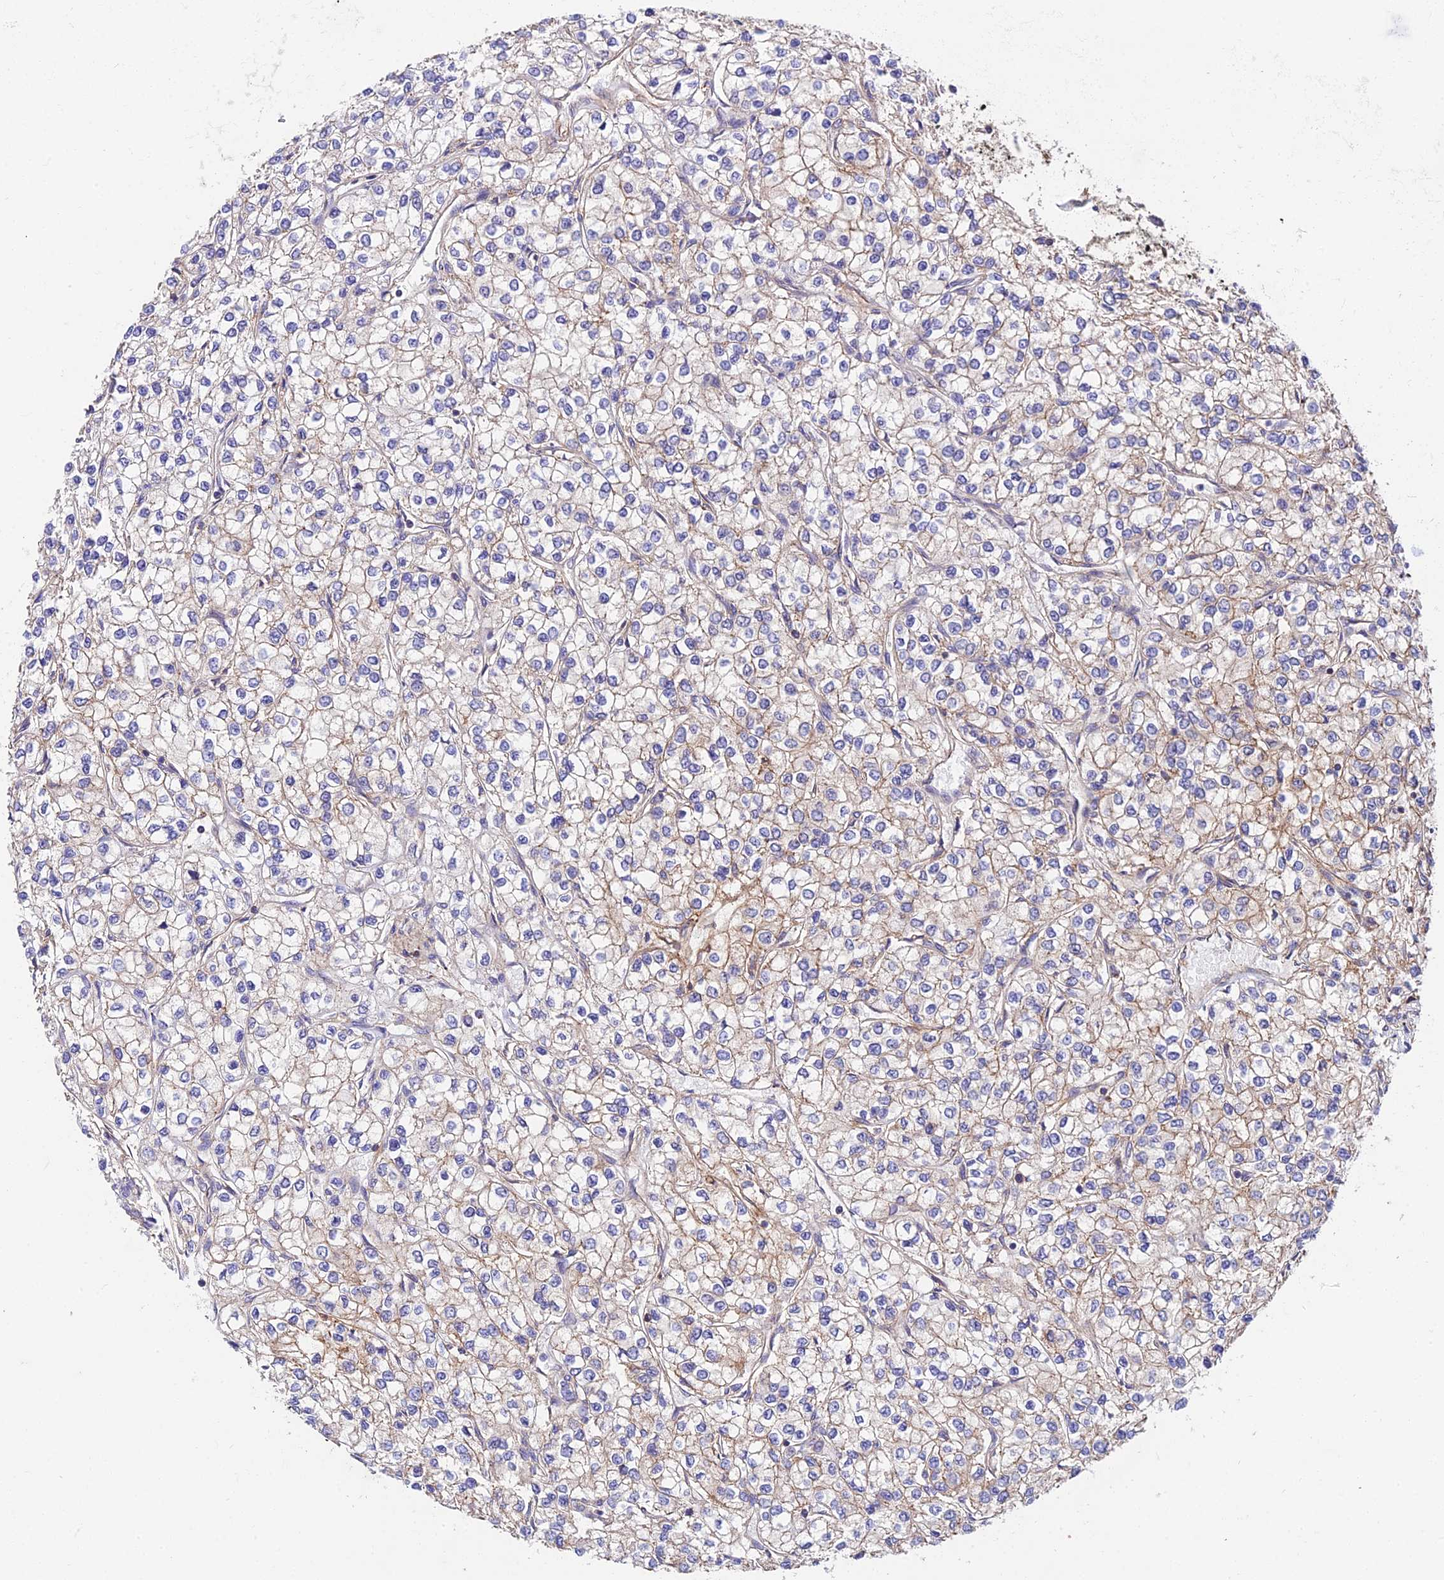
{"staining": {"intensity": "weak", "quantity": "25%-75%", "location": "cytoplasmic/membranous"}, "tissue": "renal cancer", "cell_type": "Tumor cells", "image_type": "cancer", "snomed": [{"axis": "morphology", "description": "Adenocarcinoma, NOS"}, {"axis": "topography", "description": "Kidney"}], "caption": "Renal adenocarcinoma stained with immunohistochemistry (IHC) shows weak cytoplasmic/membranous expression in about 25%-75% of tumor cells.", "gene": "QRFP", "patient": {"sex": "male", "age": 80}}